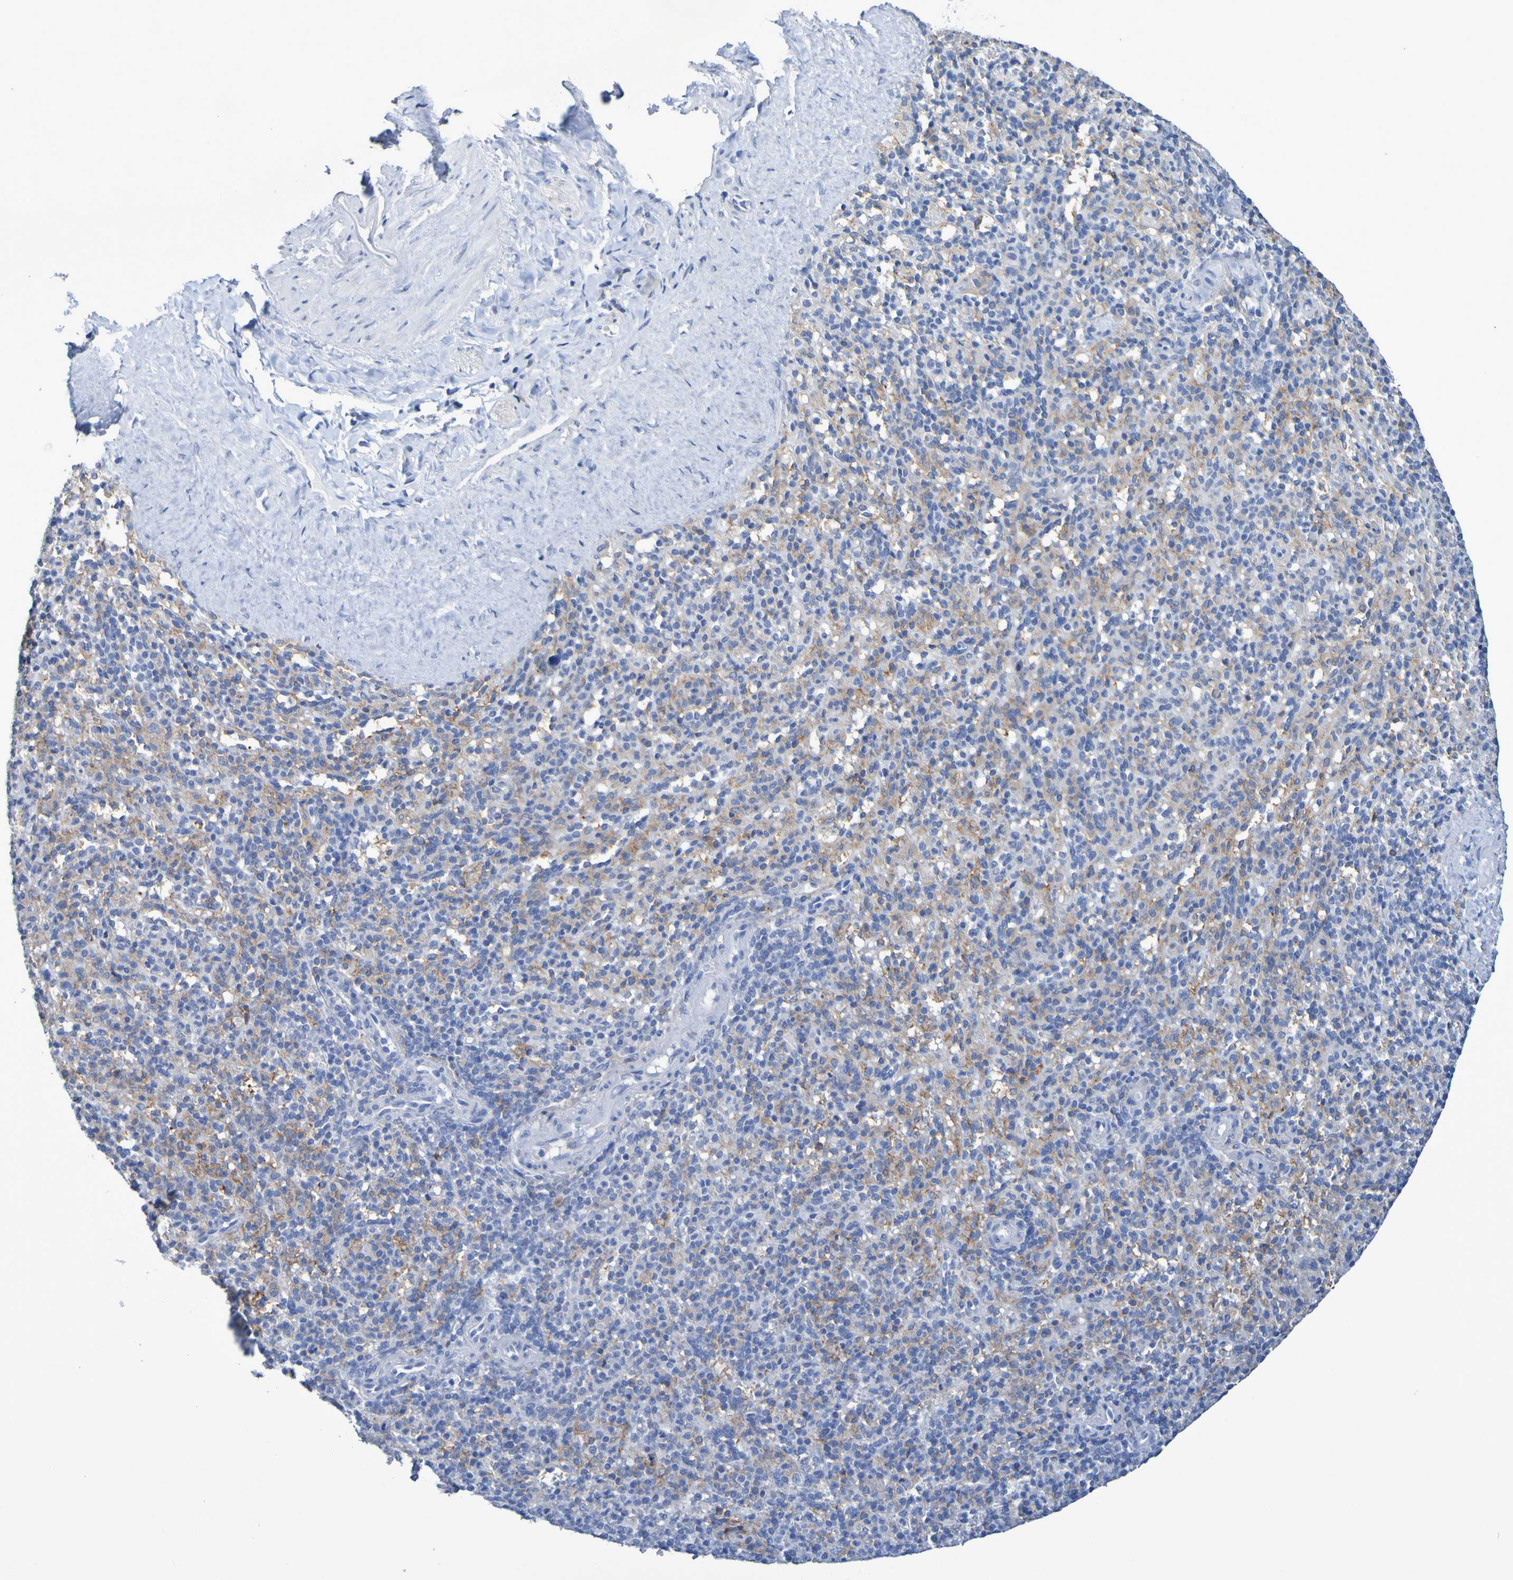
{"staining": {"intensity": "moderate", "quantity": ">75%", "location": "cytoplasmic/membranous"}, "tissue": "spleen", "cell_type": "Cells in red pulp", "image_type": "normal", "snomed": [{"axis": "morphology", "description": "Normal tissue, NOS"}, {"axis": "topography", "description": "Spleen"}], "caption": "A micrograph showing moderate cytoplasmic/membranous positivity in approximately >75% of cells in red pulp in benign spleen, as visualized by brown immunohistochemical staining.", "gene": "SLC3A2", "patient": {"sex": "male", "age": 36}}